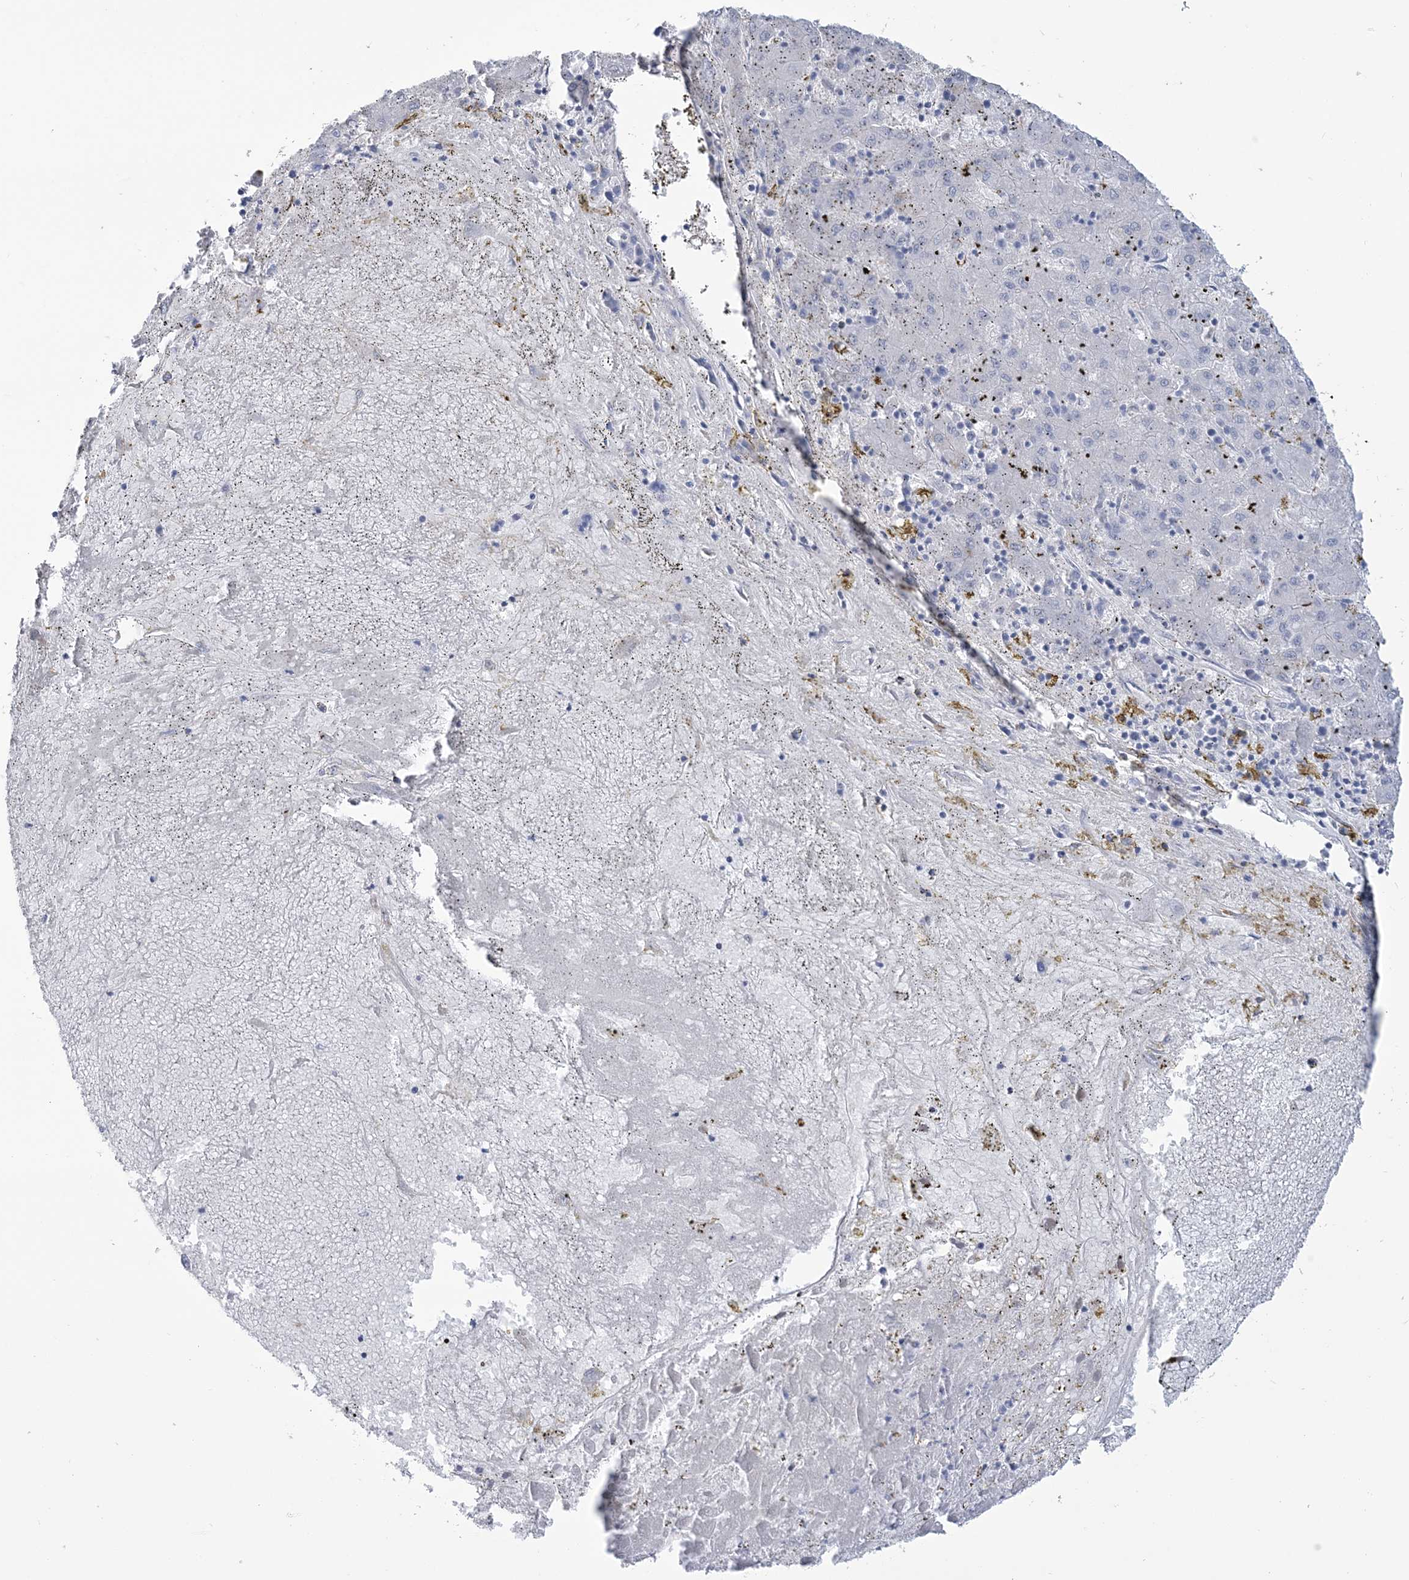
{"staining": {"intensity": "negative", "quantity": "none", "location": "none"}, "tissue": "liver cancer", "cell_type": "Tumor cells", "image_type": "cancer", "snomed": [{"axis": "morphology", "description": "Carcinoma, Hepatocellular, NOS"}, {"axis": "topography", "description": "Liver"}], "caption": "High power microscopy photomicrograph of an immunohistochemistry histopathology image of hepatocellular carcinoma (liver), revealing no significant positivity in tumor cells.", "gene": "RAB11FIP5", "patient": {"sex": "male", "age": 72}}